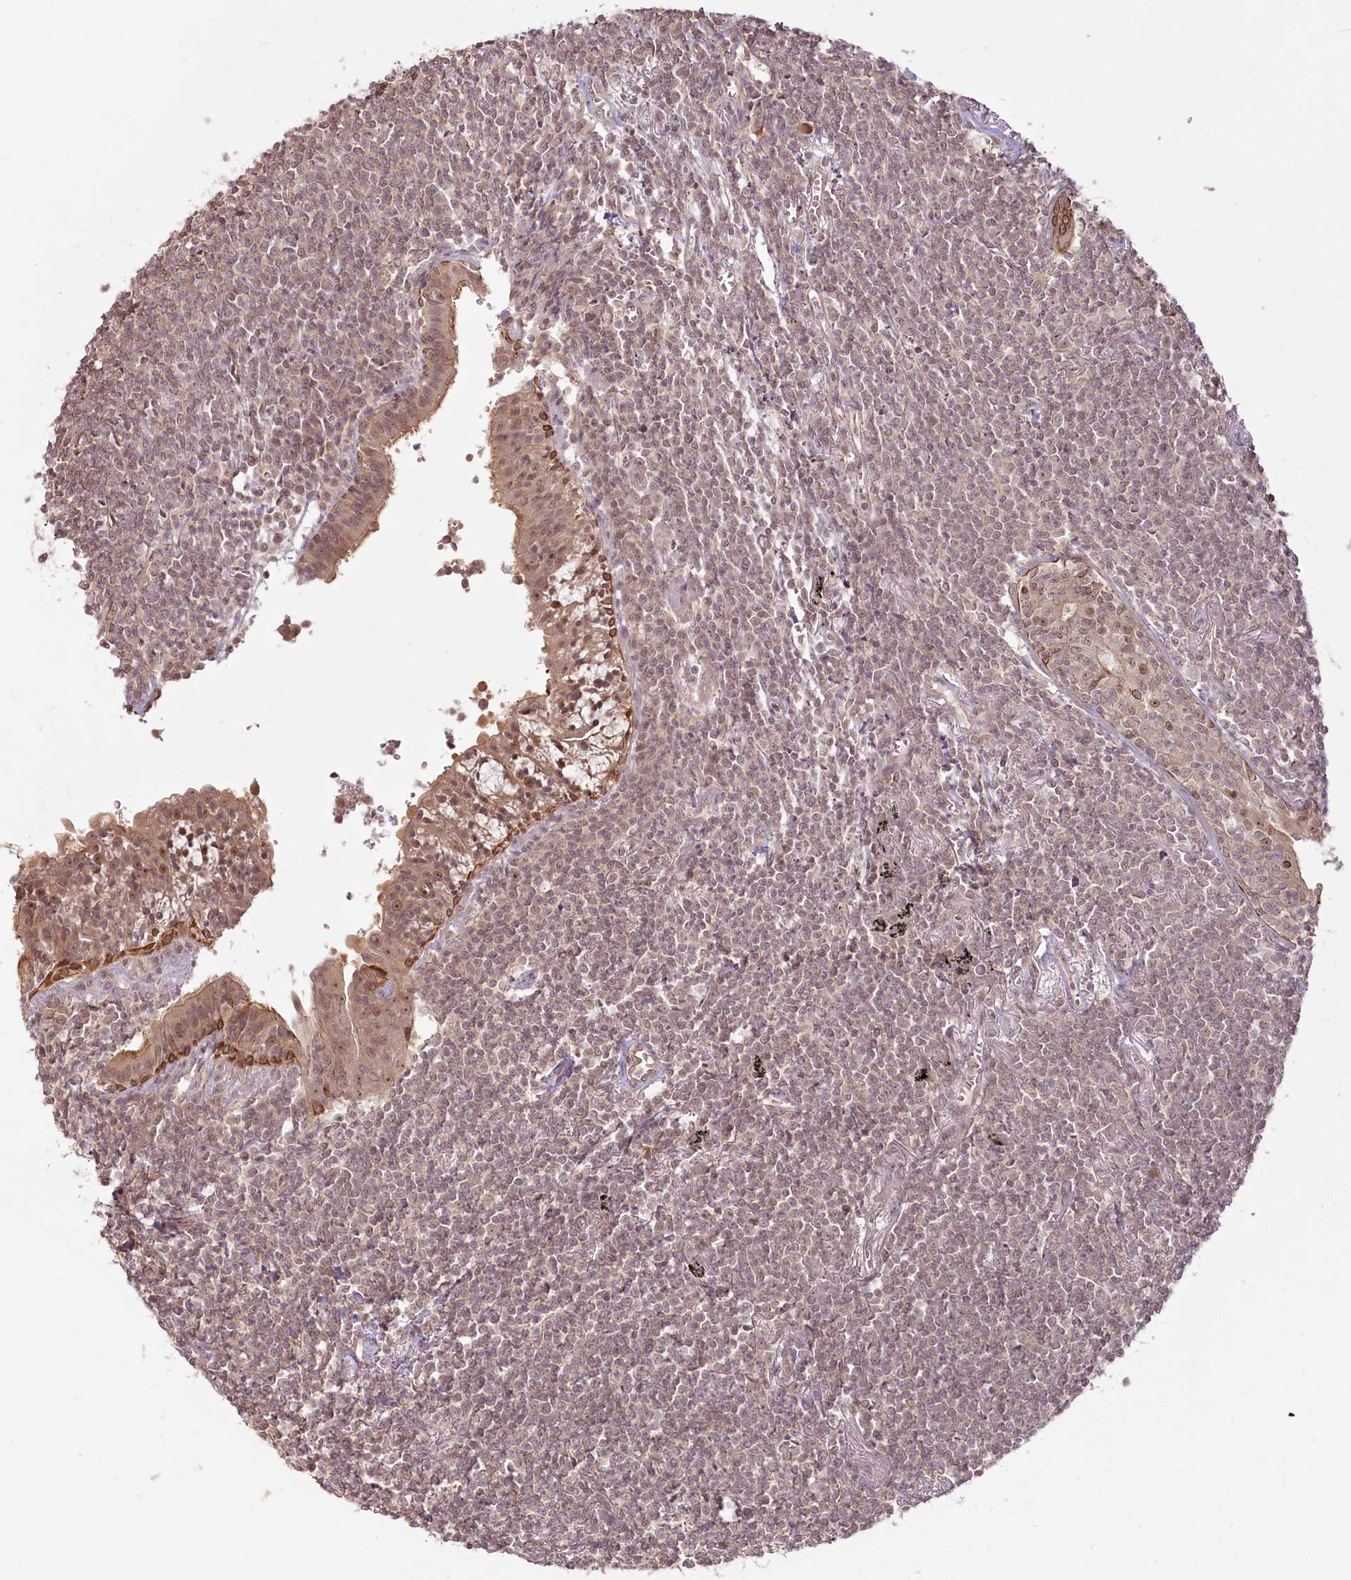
{"staining": {"intensity": "weak", "quantity": "25%-75%", "location": "nuclear"}, "tissue": "lymphoma", "cell_type": "Tumor cells", "image_type": "cancer", "snomed": [{"axis": "morphology", "description": "Malignant lymphoma, non-Hodgkin's type, Low grade"}, {"axis": "topography", "description": "Lung"}], "caption": "This is a photomicrograph of IHC staining of lymphoma, which shows weak positivity in the nuclear of tumor cells.", "gene": "R3HDM2", "patient": {"sex": "female", "age": 71}}